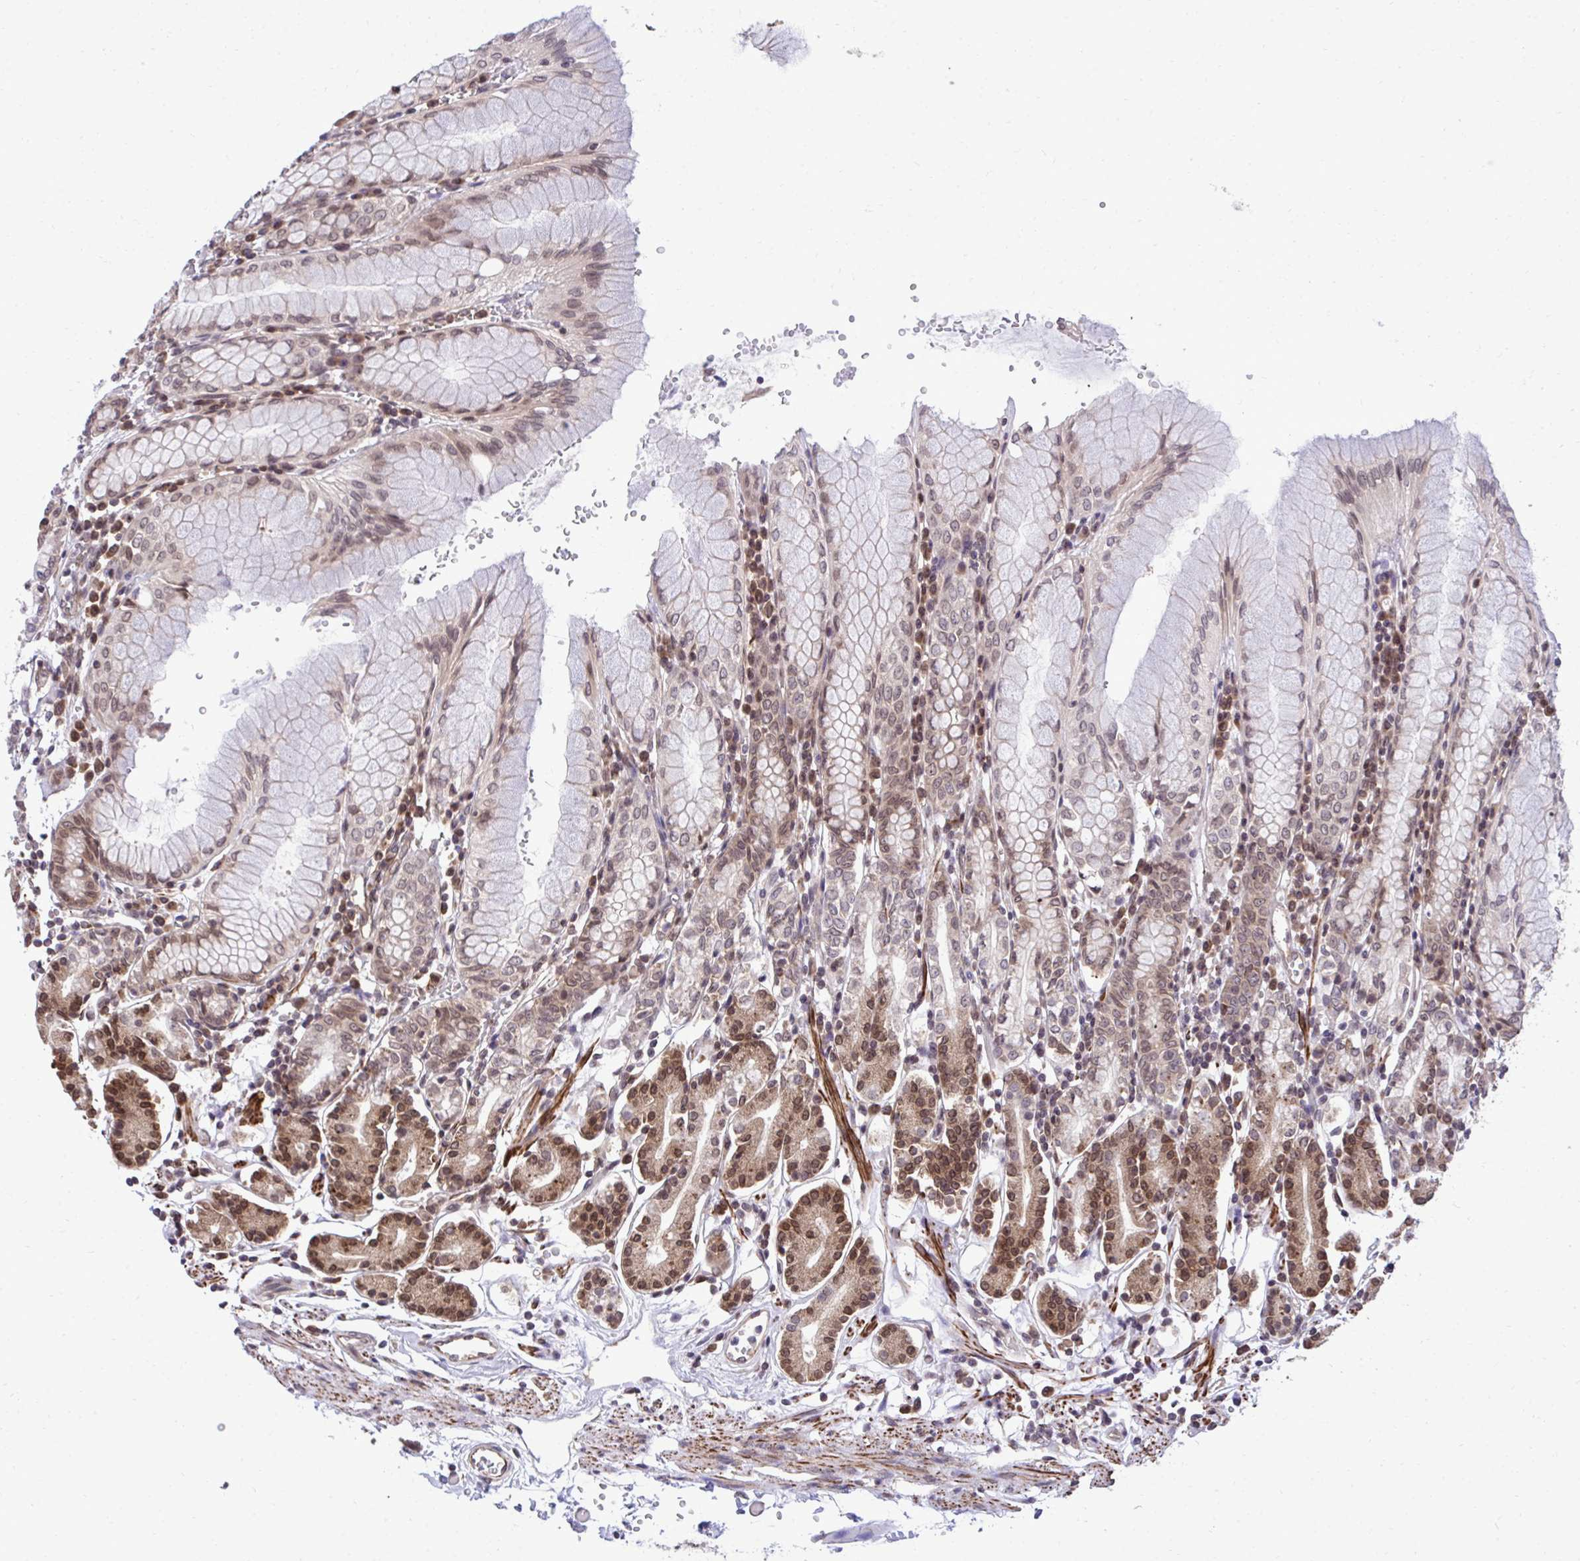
{"staining": {"intensity": "moderate", "quantity": ">75%", "location": "cytoplasmic/membranous,nuclear"}, "tissue": "stomach", "cell_type": "Glandular cells", "image_type": "normal", "snomed": [{"axis": "morphology", "description": "Normal tissue, NOS"}, {"axis": "topography", "description": "Stomach"}], "caption": "The photomicrograph reveals immunohistochemical staining of normal stomach. There is moderate cytoplasmic/membranous,nuclear positivity is appreciated in approximately >75% of glandular cells. (DAB (3,3'-diaminobenzidine) = brown stain, brightfield microscopy at high magnification).", "gene": "RPS15", "patient": {"sex": "female", "age": 62}}